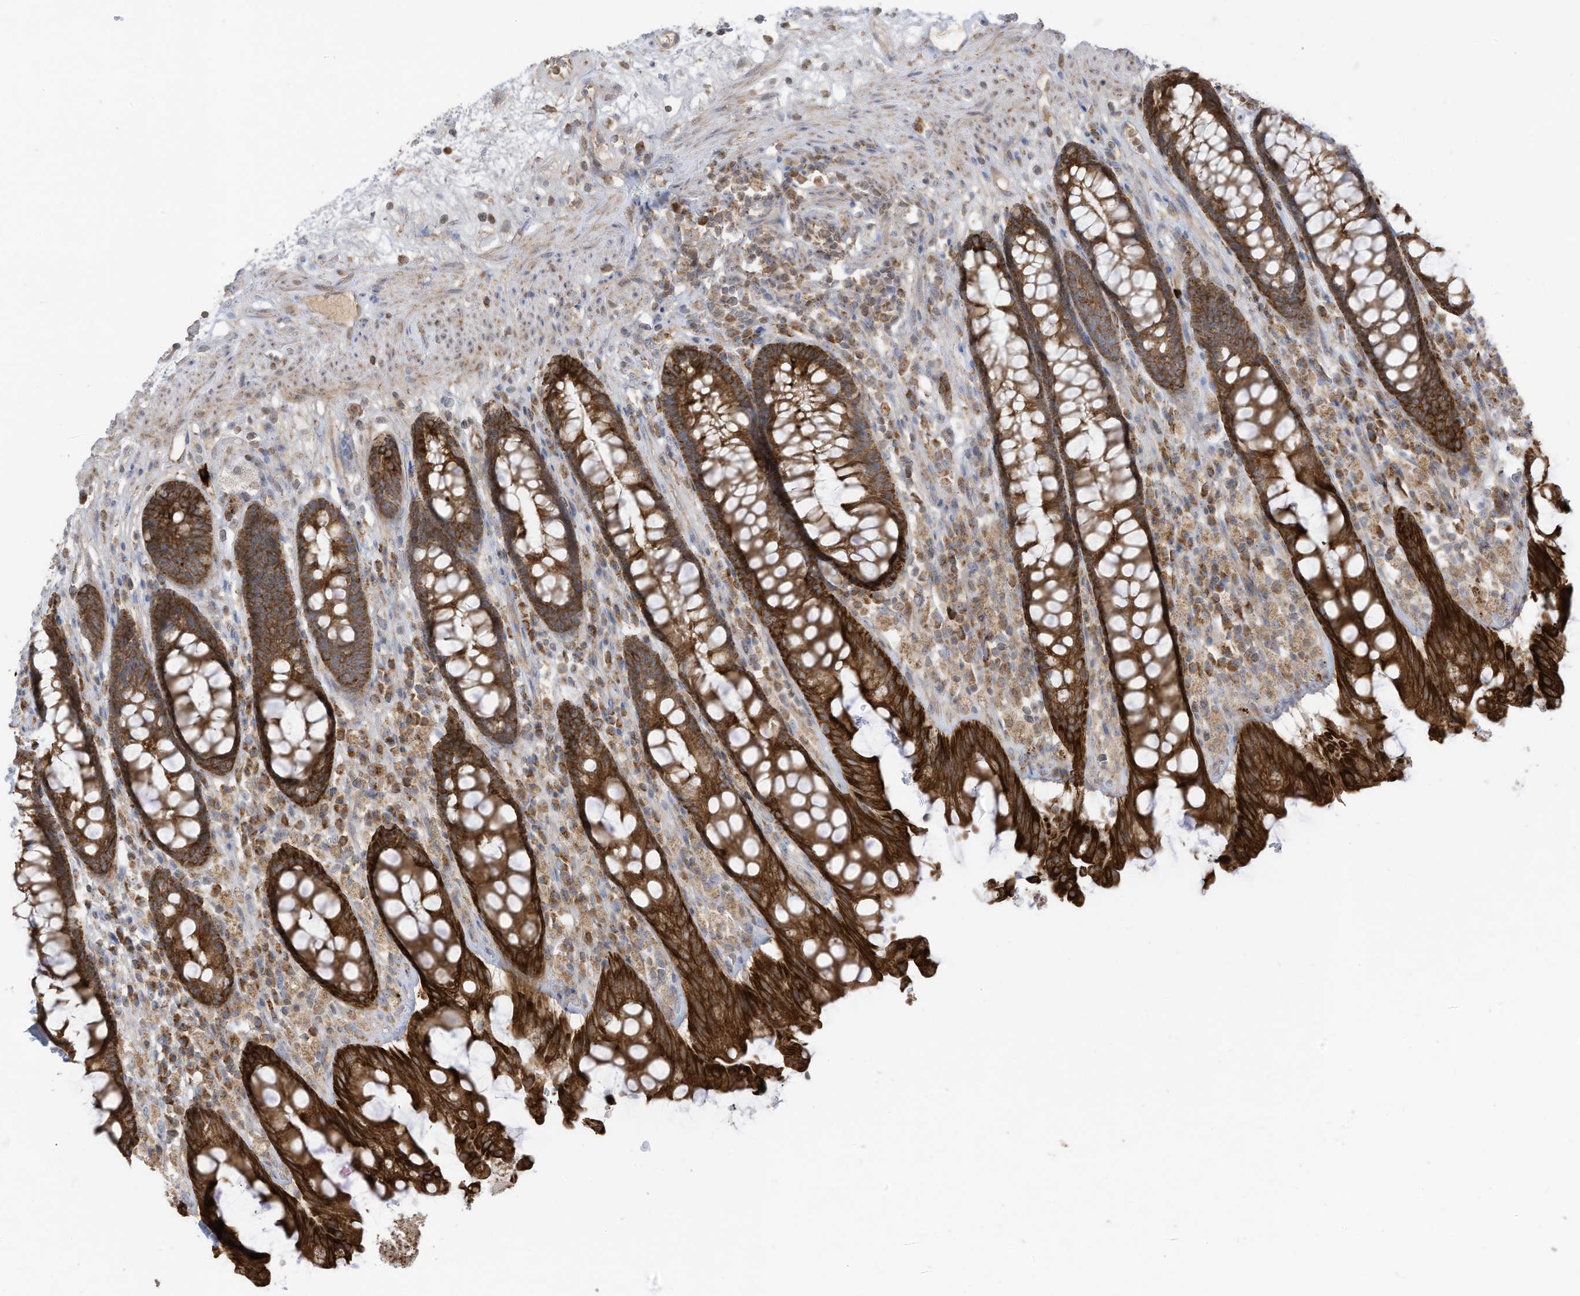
{"staining": {"intensity": "strong", "quantity": ">75%", "location": "cytoplasmic/membranous"}, "tissue": "rectum", "cell_type": "Glandular cells", "image_type": "normal", "snomed": [{"axis": "morphology", "description": "Normal tissue, NOS"}, {"axis": "topography", "description": "Rectum"}], "caption": "Human rectum stained with a brown dye demonstrates strong cytoplasmic/membranous positive positivity in approximately >75% of glandular cells.", "gene": "CGAS", "patient": {"sex": "male", "age": 64}}